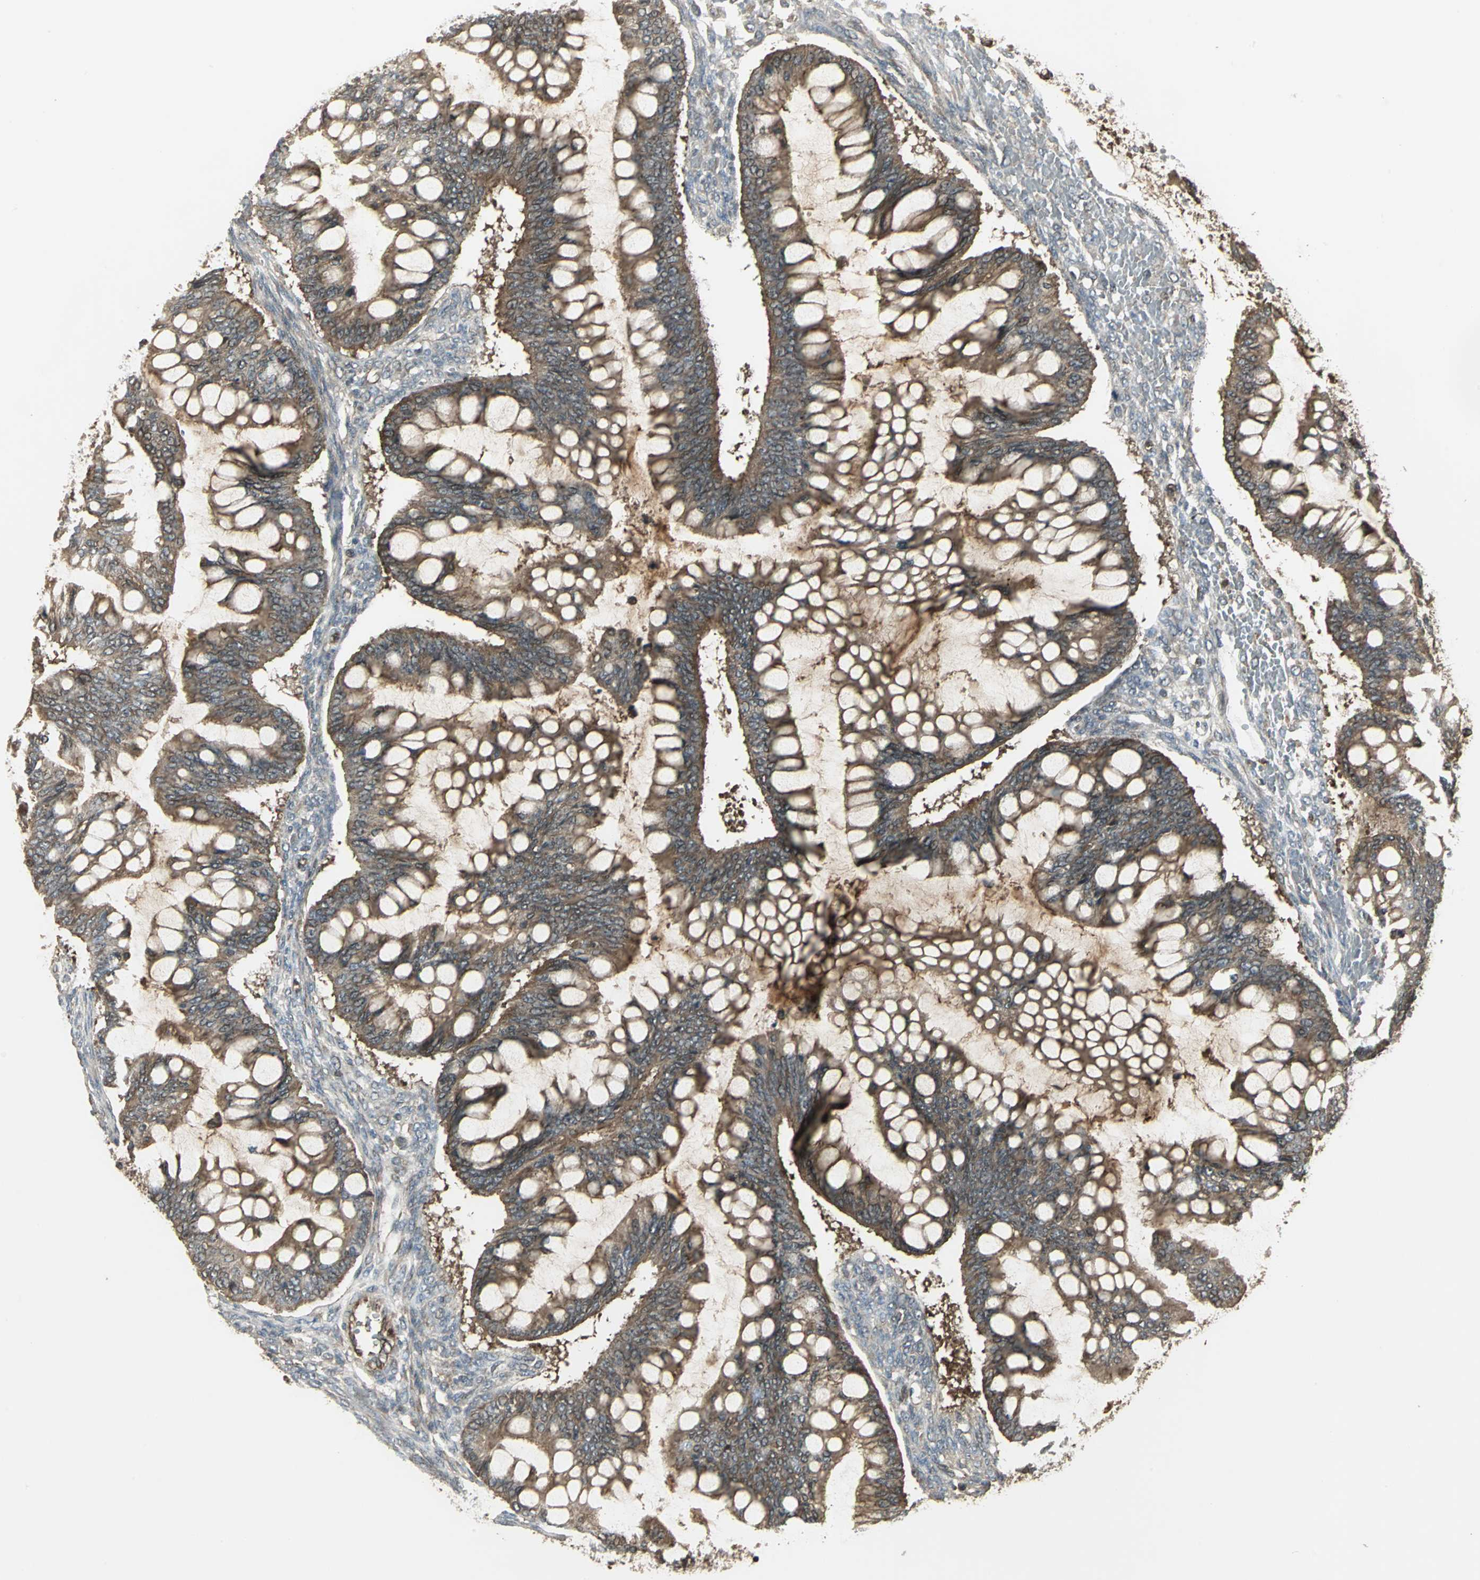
{"staining": {"intensity": "moderate", "quantity": ">75%", "location": "cytoplasmic/membranous"}, "tissue": "ovarian cancer", "cell_type": "Tumor cells", "image_type": "cancer", "snomed": [{"axis": "morphology", "description": "Cystadenocarcinoma, mucinous, NOS"}, {"axis": "topography", "description": "Ovary"}], "caption": "Brown immunohistochemical staining in human mucinous cystadenocarcinoma (ovarian) shows moderate cytoplasmic/membranous positivity in approximately >75% of tumor cells. (DAB (3,3'-diaminobenzidine) = brown stain, brightfield microscopy at high magnification).", "gene": "PRXL2B", "patient": {"sex": "female", "age": 73}}